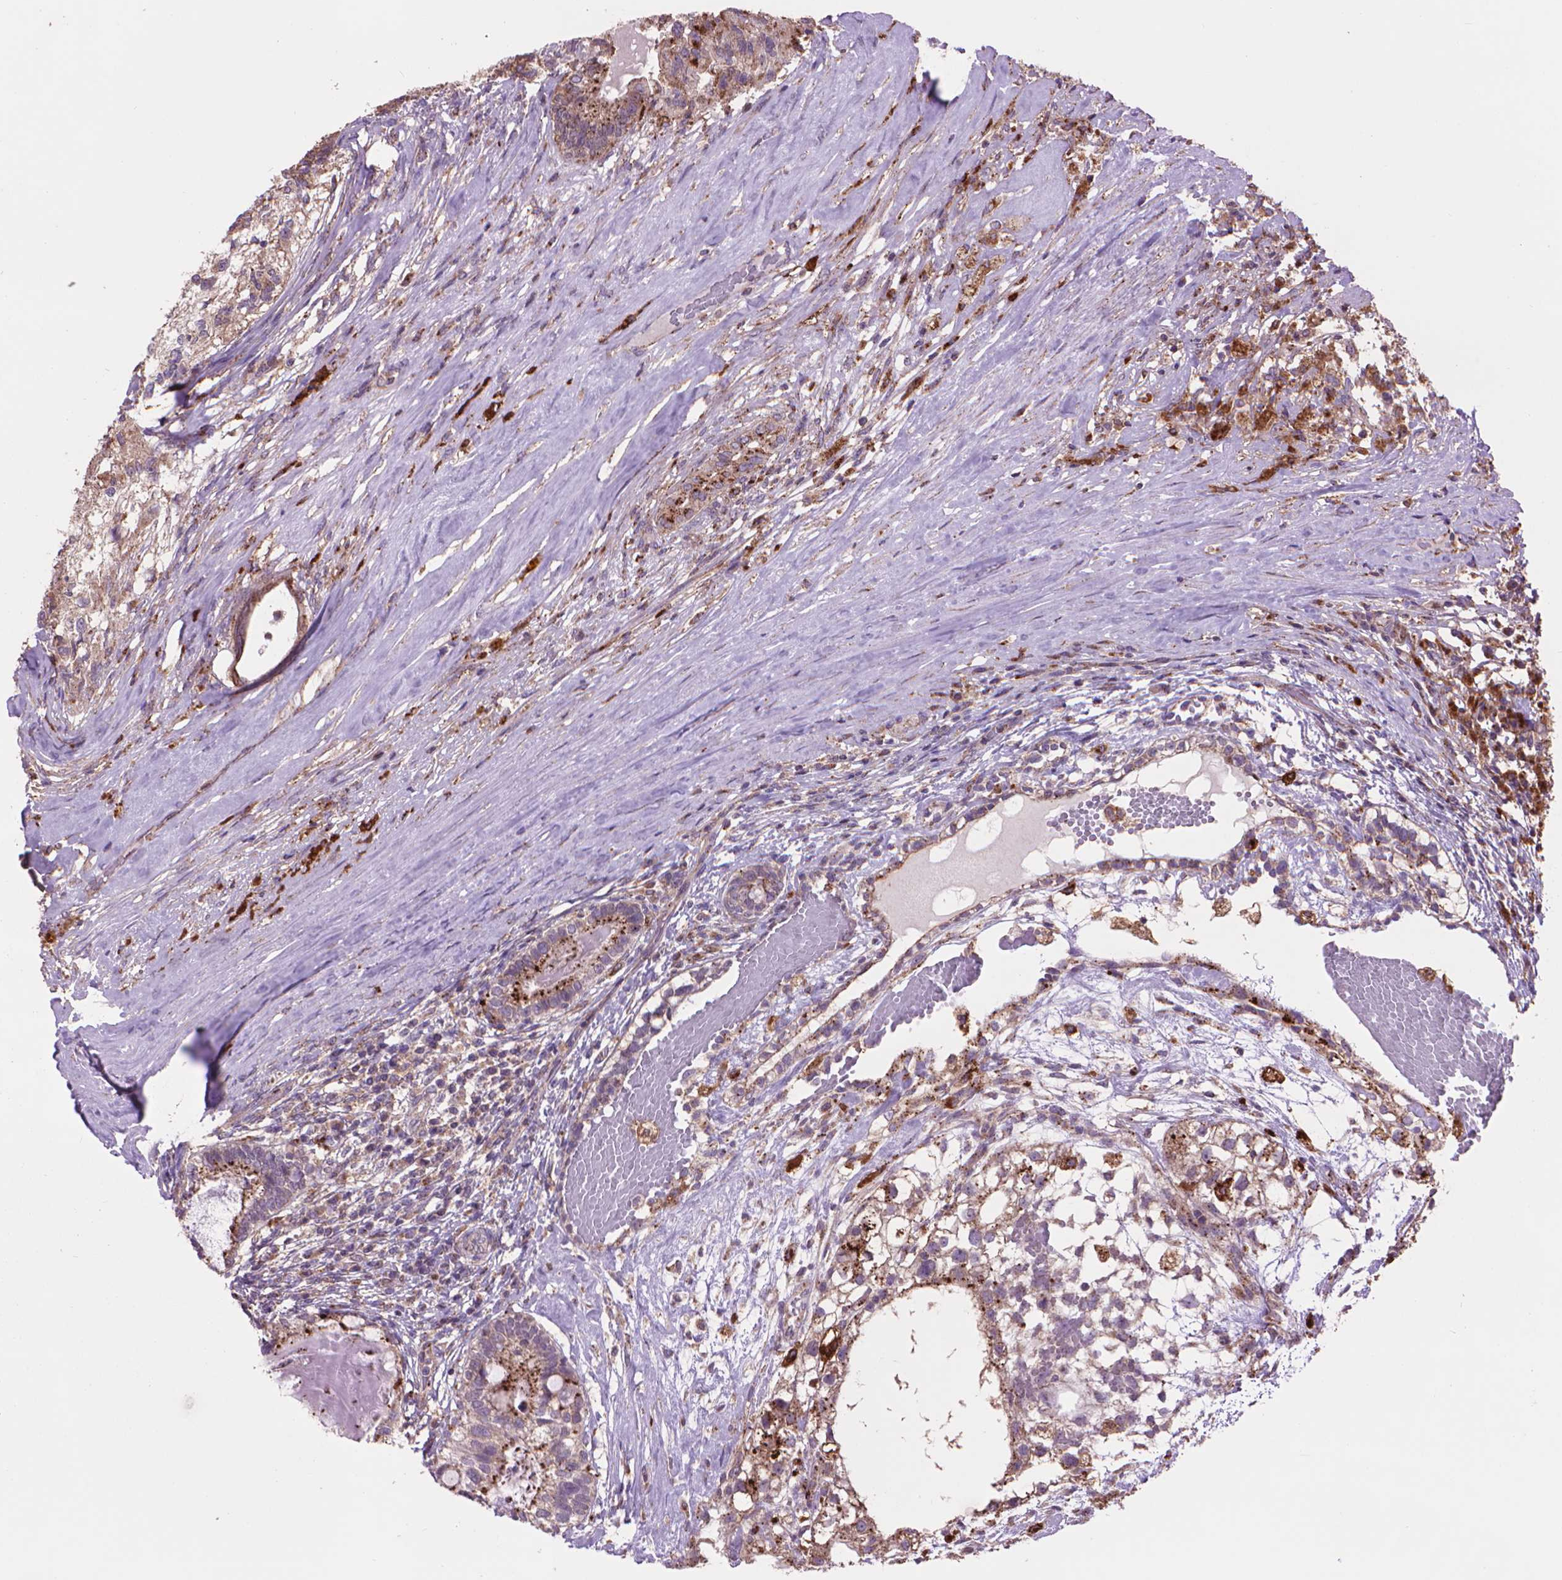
{"staining": {"intensity": "moderate", "quantity": ">75%", "location": "cytoplasmic/membranous"}, "tissue": "testis cancer", "cell_type": "Tumor cells", "image_type": "cancer", "snomed": [{"axis": "morphology", "description": "Seminoma, NOS"}, {"axis": "morphology", "description": "Carcinoma, Embryonal, NOS"}, {"axis": "topography", "description": "Testis"}], "caption": "Moderate cytoplasmic/membranous positivity is identified in about >75% of tumor cells in testis embryonal carcinoma.", "gene": "GLB1", "patient": {"sex": "male", "age": 41}}